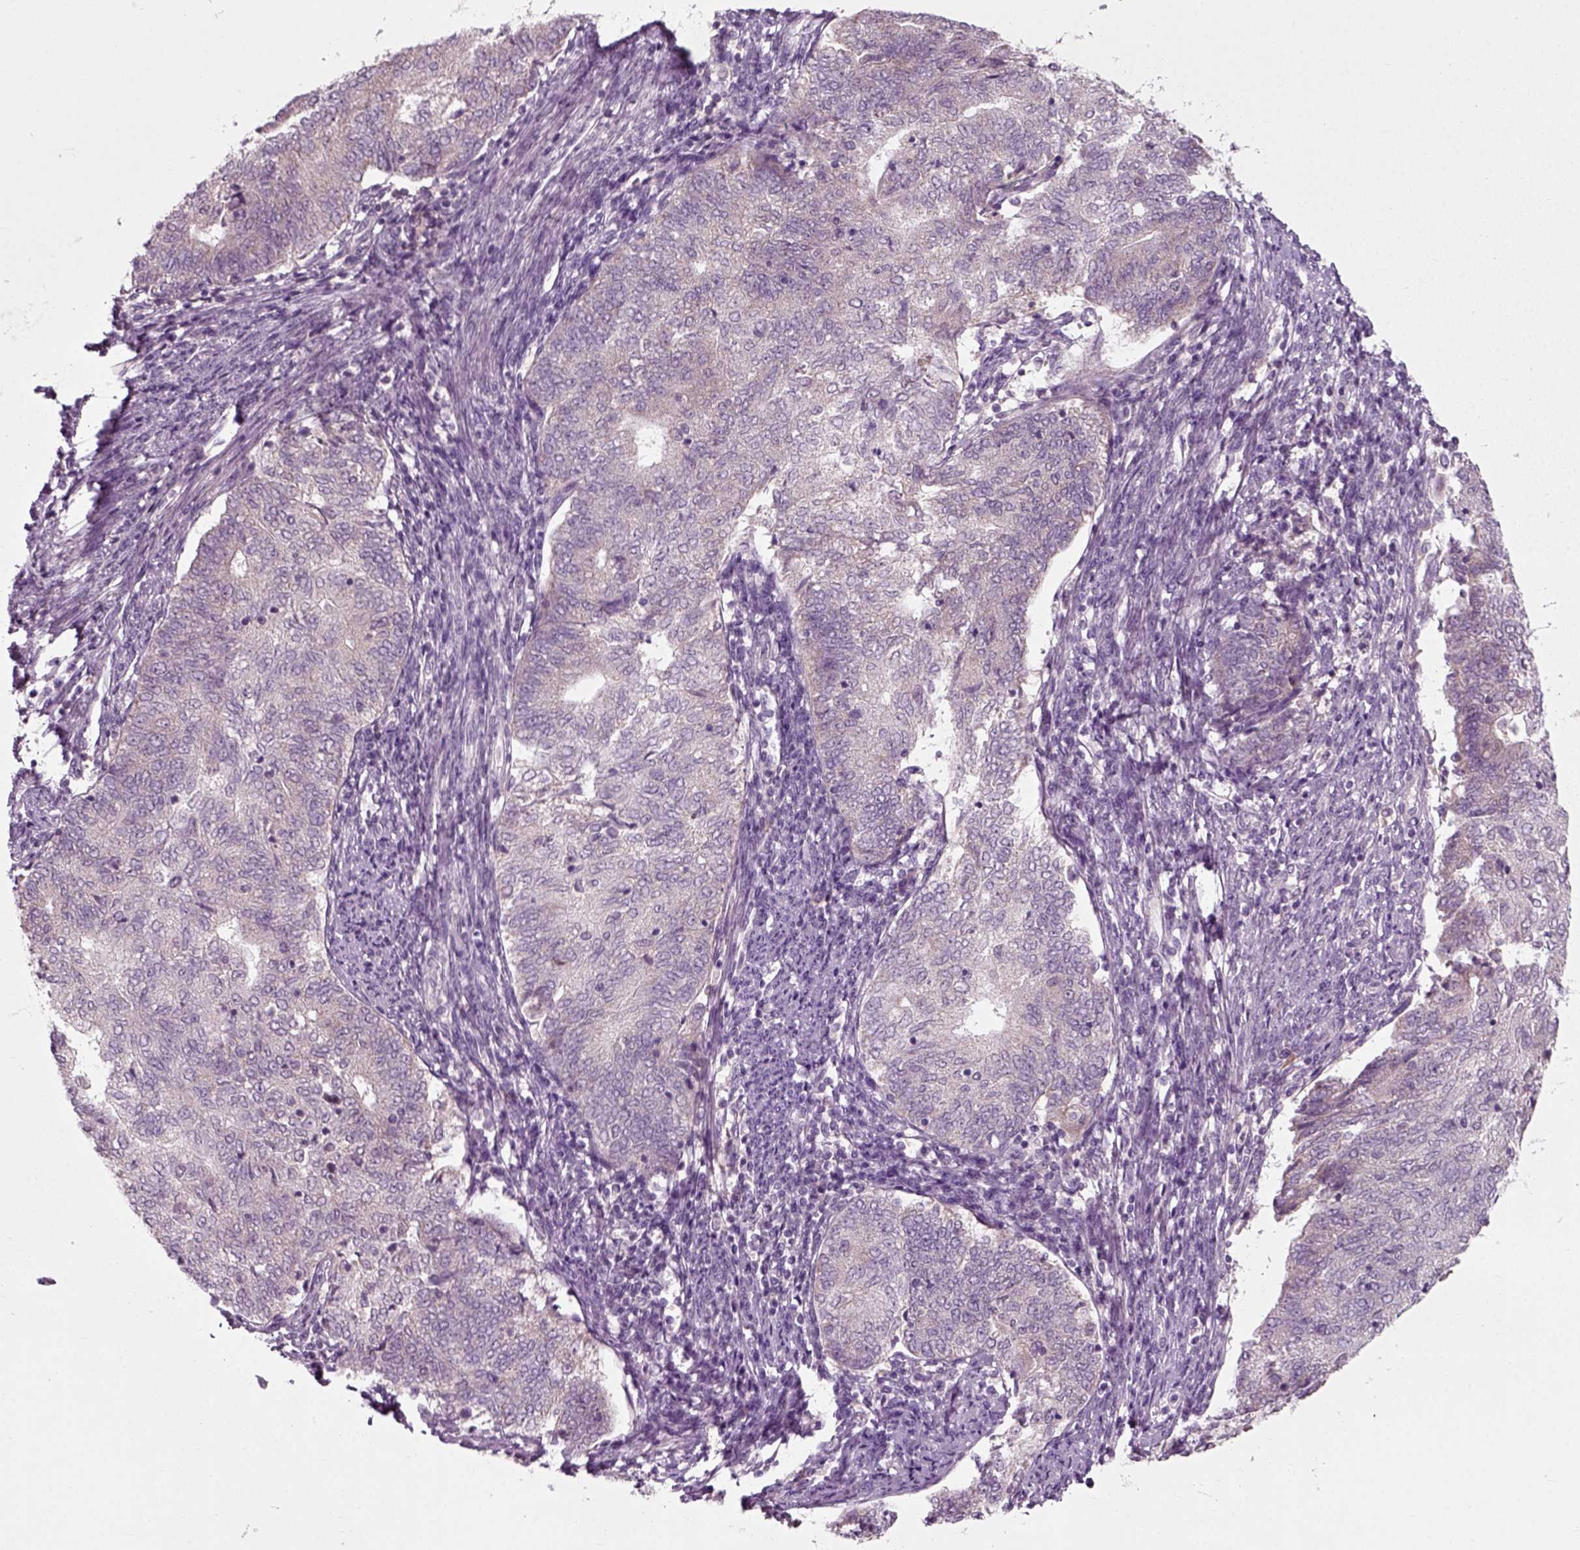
{"staining": {"intensity": "negative", "quantity": "none", "location": "none"}, "tissue": "endometrial cancer", "cell_type": "Tumor cells", "image_type": "cancer", "snomed": [{"axis": "morphology", "description": "Adenocarcinoma, NOS"}, {"axis": "topography", "description": "Endometrium"}], "caption": "Tumor cells are negative for brown protein staining in adenocarcinoma (endometrial).", "gene": "RND2", "patient": {"sex": "female", "age": 65}}